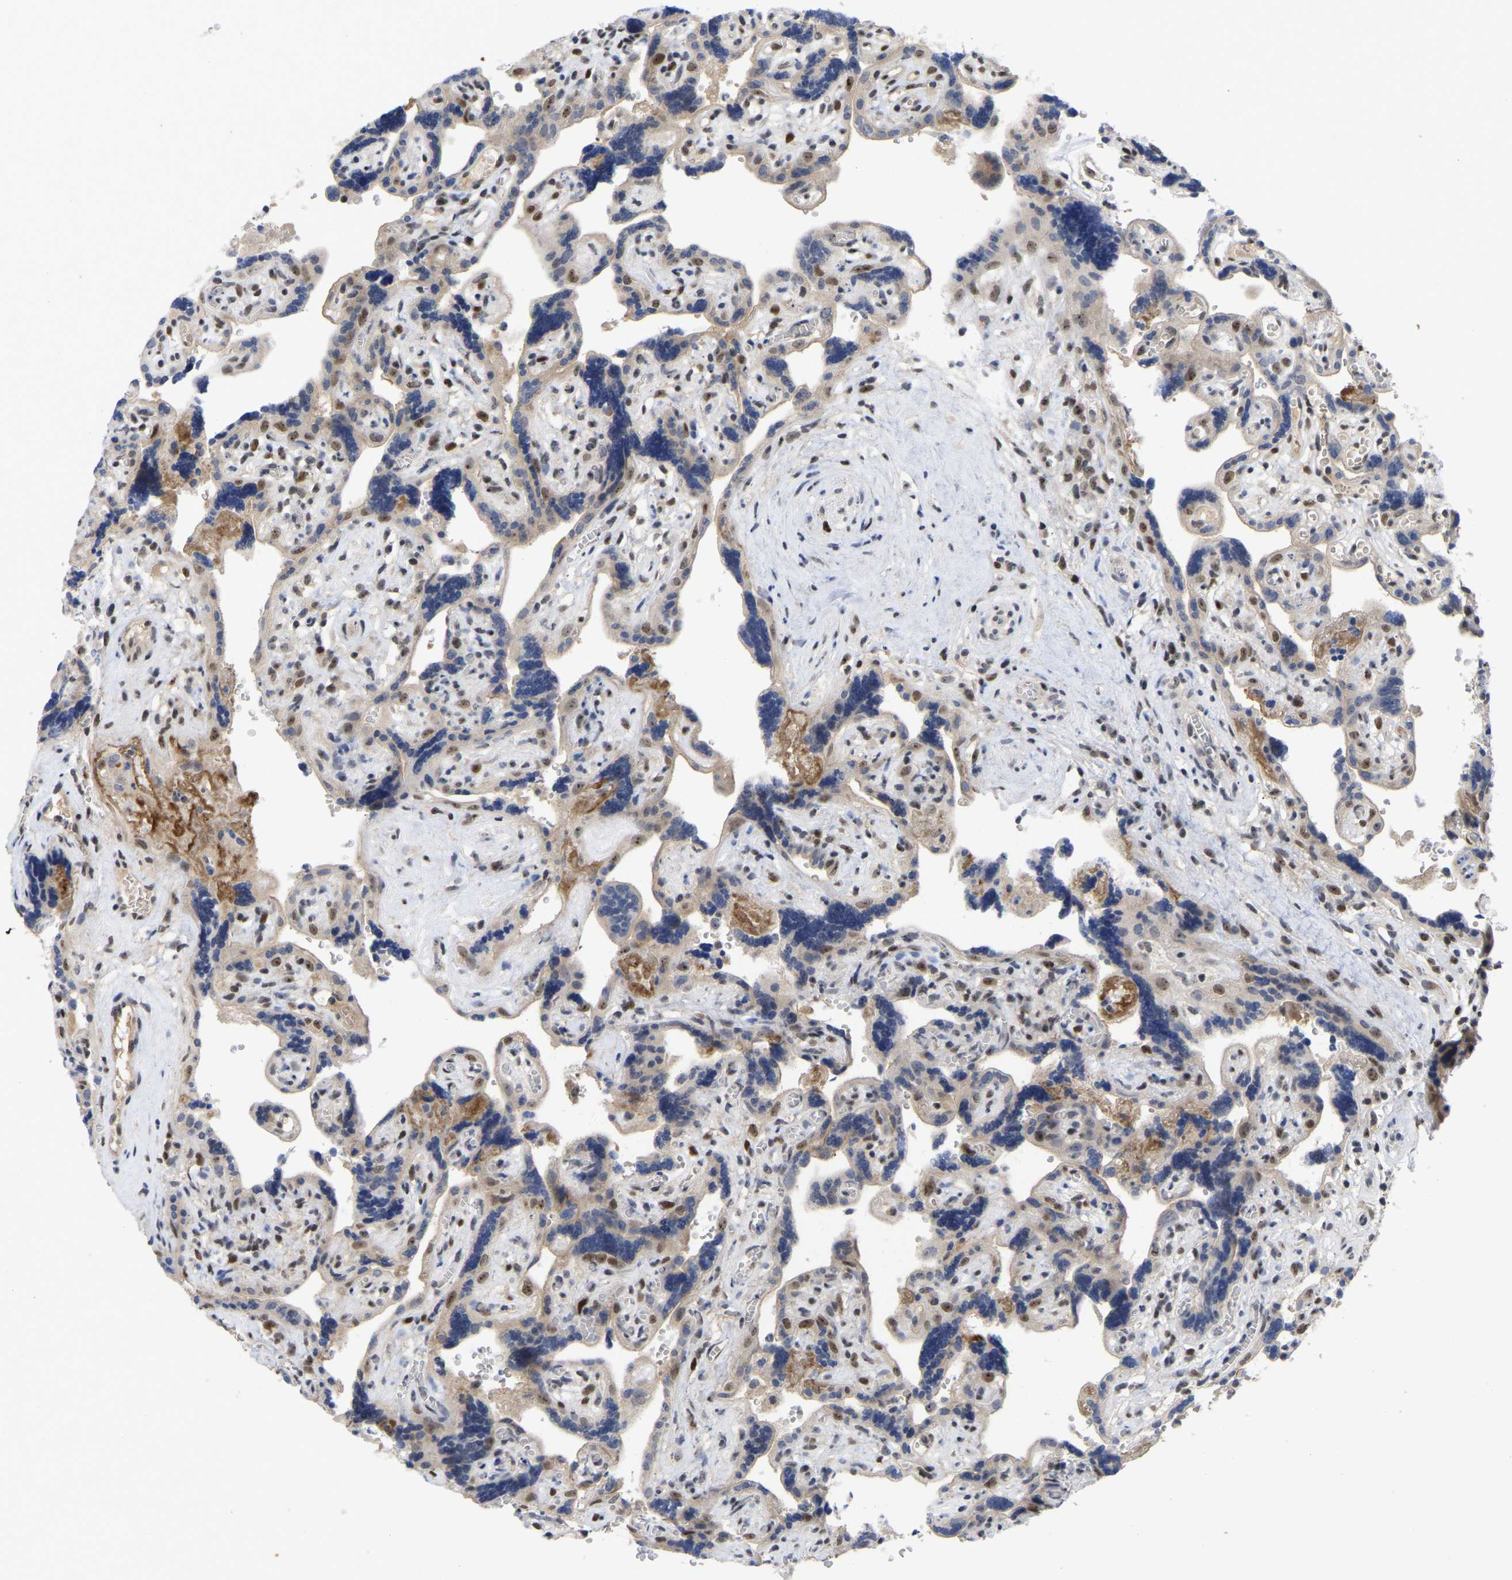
{"staining": {"intensity": "strong", "quantity": "<25%", "location": "nuclear"}, "tissue": "placenta", "cell_type": "Trophoblastic cells", "image_type": "normal", "snomed": [{"axis": "morphology", "description": "Normal tissue, NOS"}, {"axis": "topography", "description": "Placenta"}], "caption": "Trophoblastic cells display strong nuclear staining in about <25% of cells in unremarkable placenta. (Stains: DAB in brown, nuclei in blue, Microscopy: brightfield microscopy at high magnification).", "gene": "NLE1", "patient": {"sex": "female", "age": 30}}